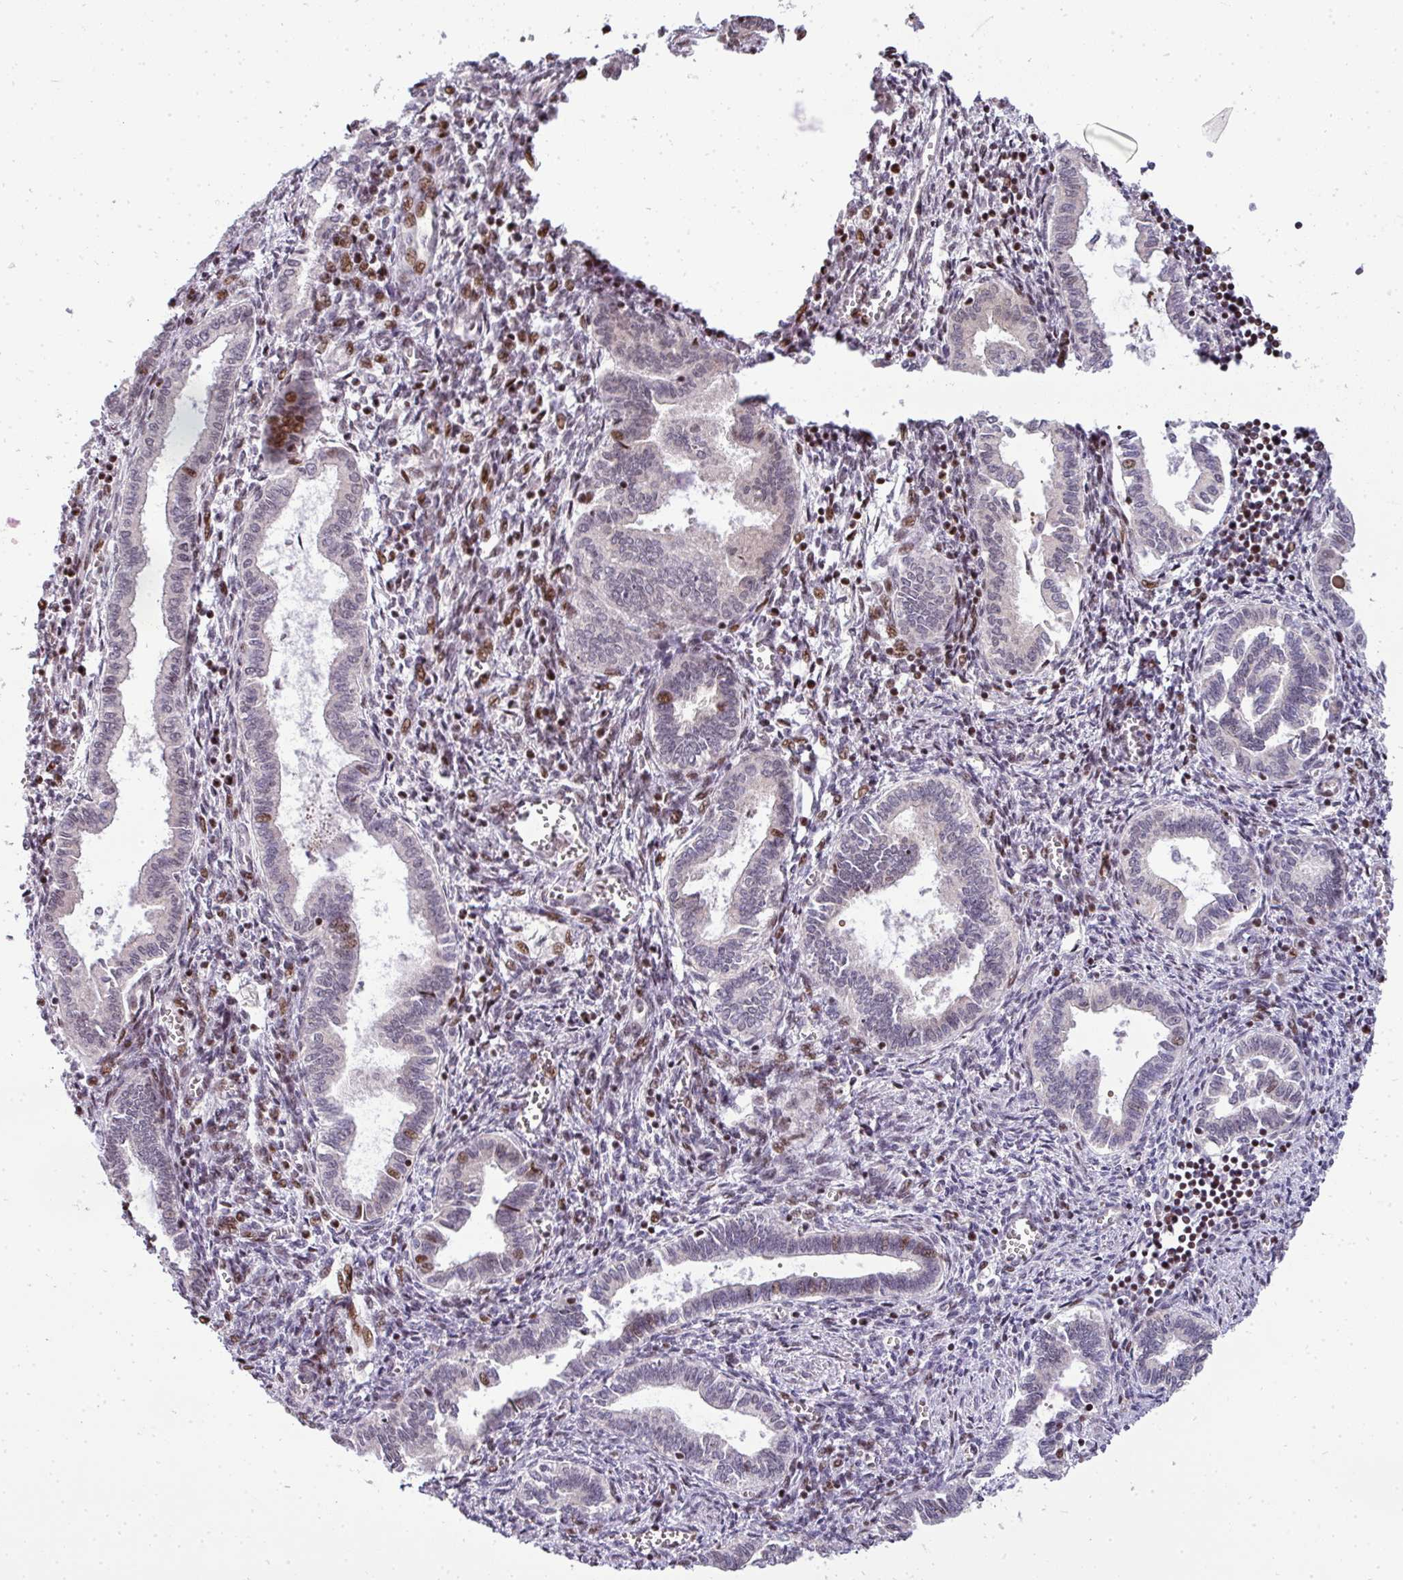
{"staining": {"intensity": "moderate", "quantity": "<25%", "location": "nuclear"}, "tissue": "endometrium", "cell_type": "Cells in endometrial stroma", "image_type": "normal", "snomed": [{"axis": "morphology", "description": "Normal tissue, NOS"}, {"axis": "topography", "description": "Endometrium"}], "caption": "Immunohistochemistry (IHC) of benign endometrium reveals low levels of moderate nuclear positivity in about <25% of cells in endometrial stroma. (Brightfield microscopy of DAB IHC at high magnification).", "gene": "MAZ", "patient": {"sex": "female", "age": 37}}